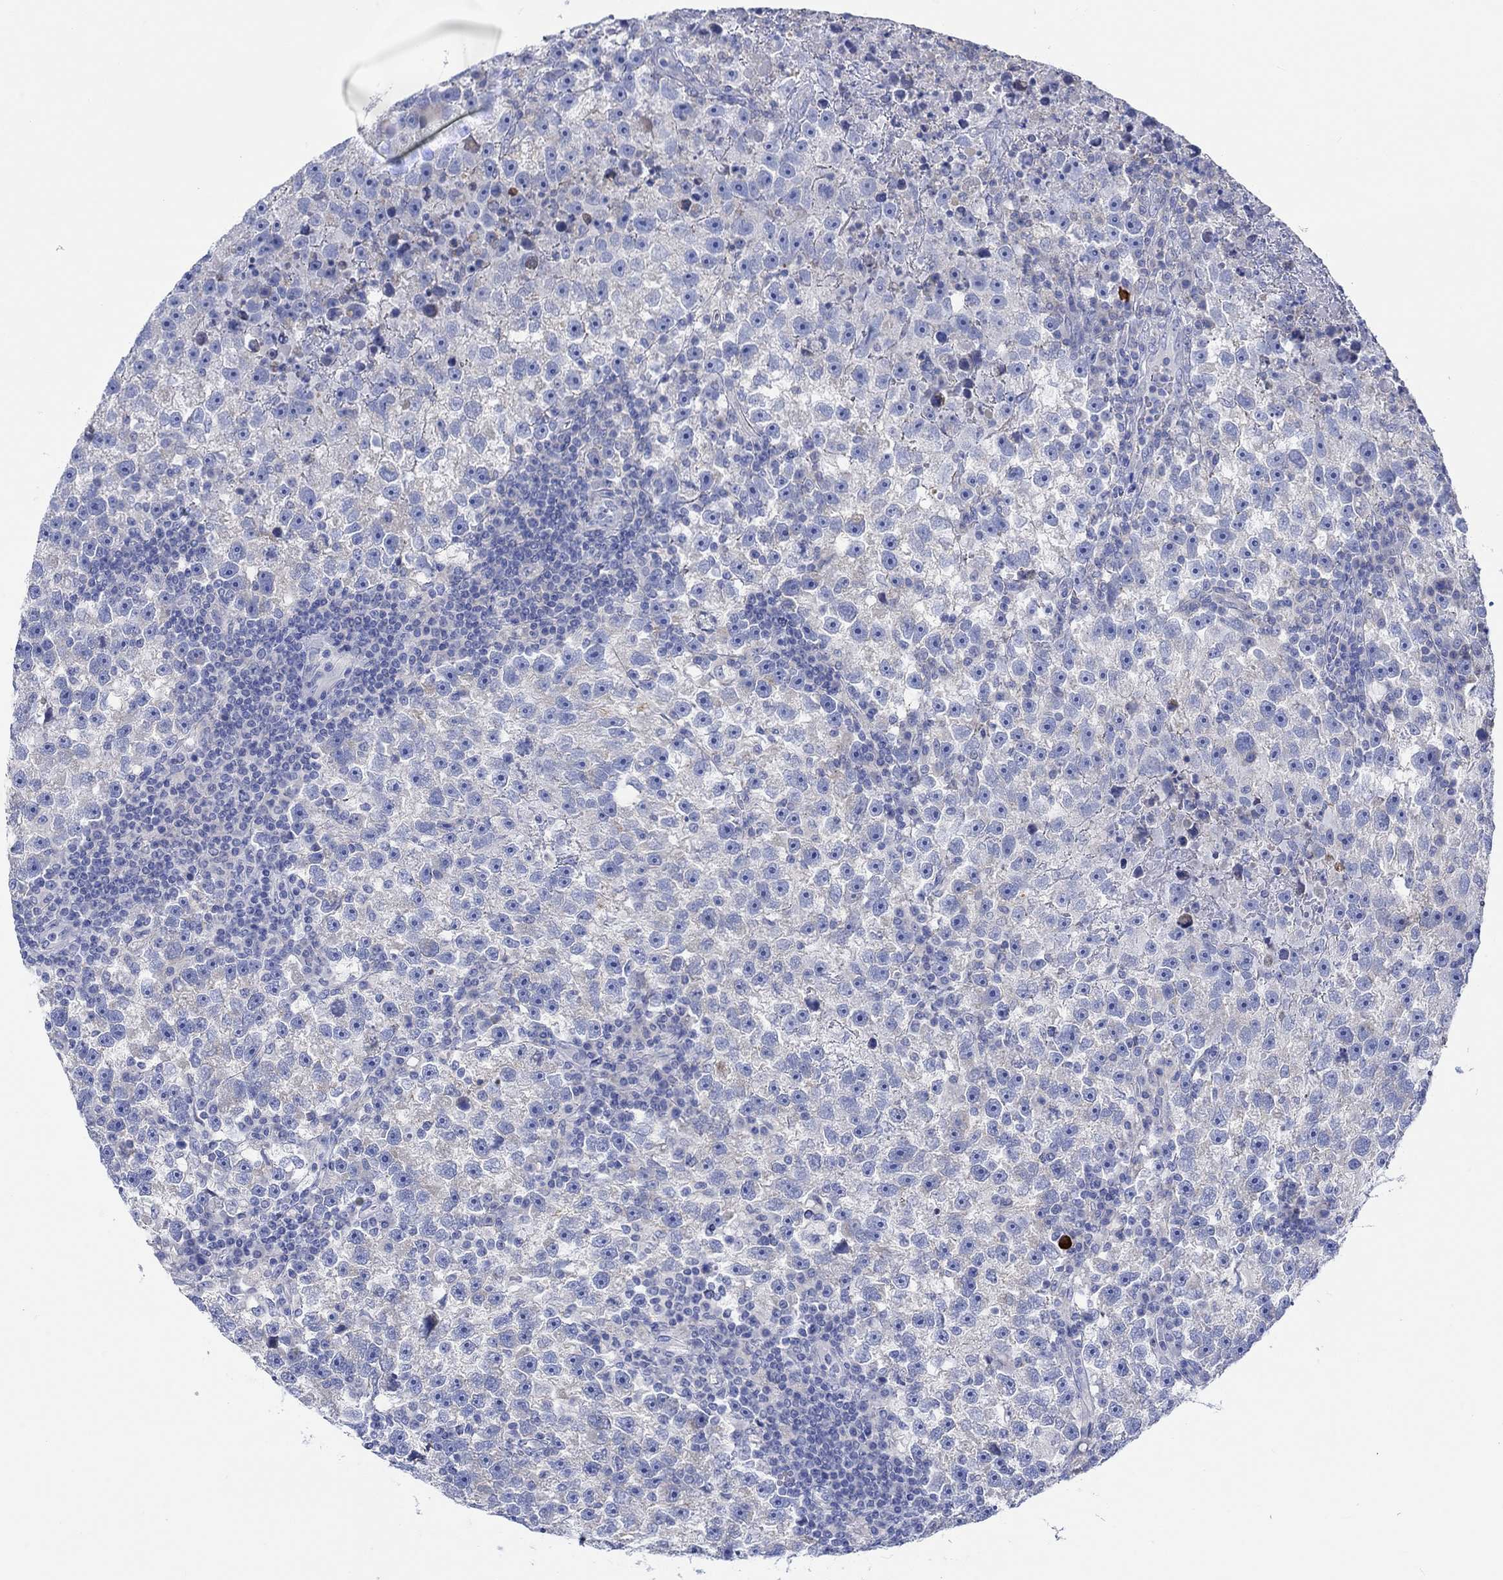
{"staining": {"intensity": "negative", "quantity": "none", "location": "none"}, "tissue": "testis cancer", "cell_type": "Tumor cells", "image_type": "cancer", "snomed": [{"axis": "morphology", "description": "Seminoma, NOS"}, {"axis": "topography", "description": "Testis"}], "caption": "IHC photomicrograph of testis cancer stained for a protein (brown), which shows no staining in tumor cells. (DAB immunohistochemistry (IHC) visualized using brightfield microscopy, high magnification).", "gene": "REEP6", "patient": {"sex": "male", "age": 47}}